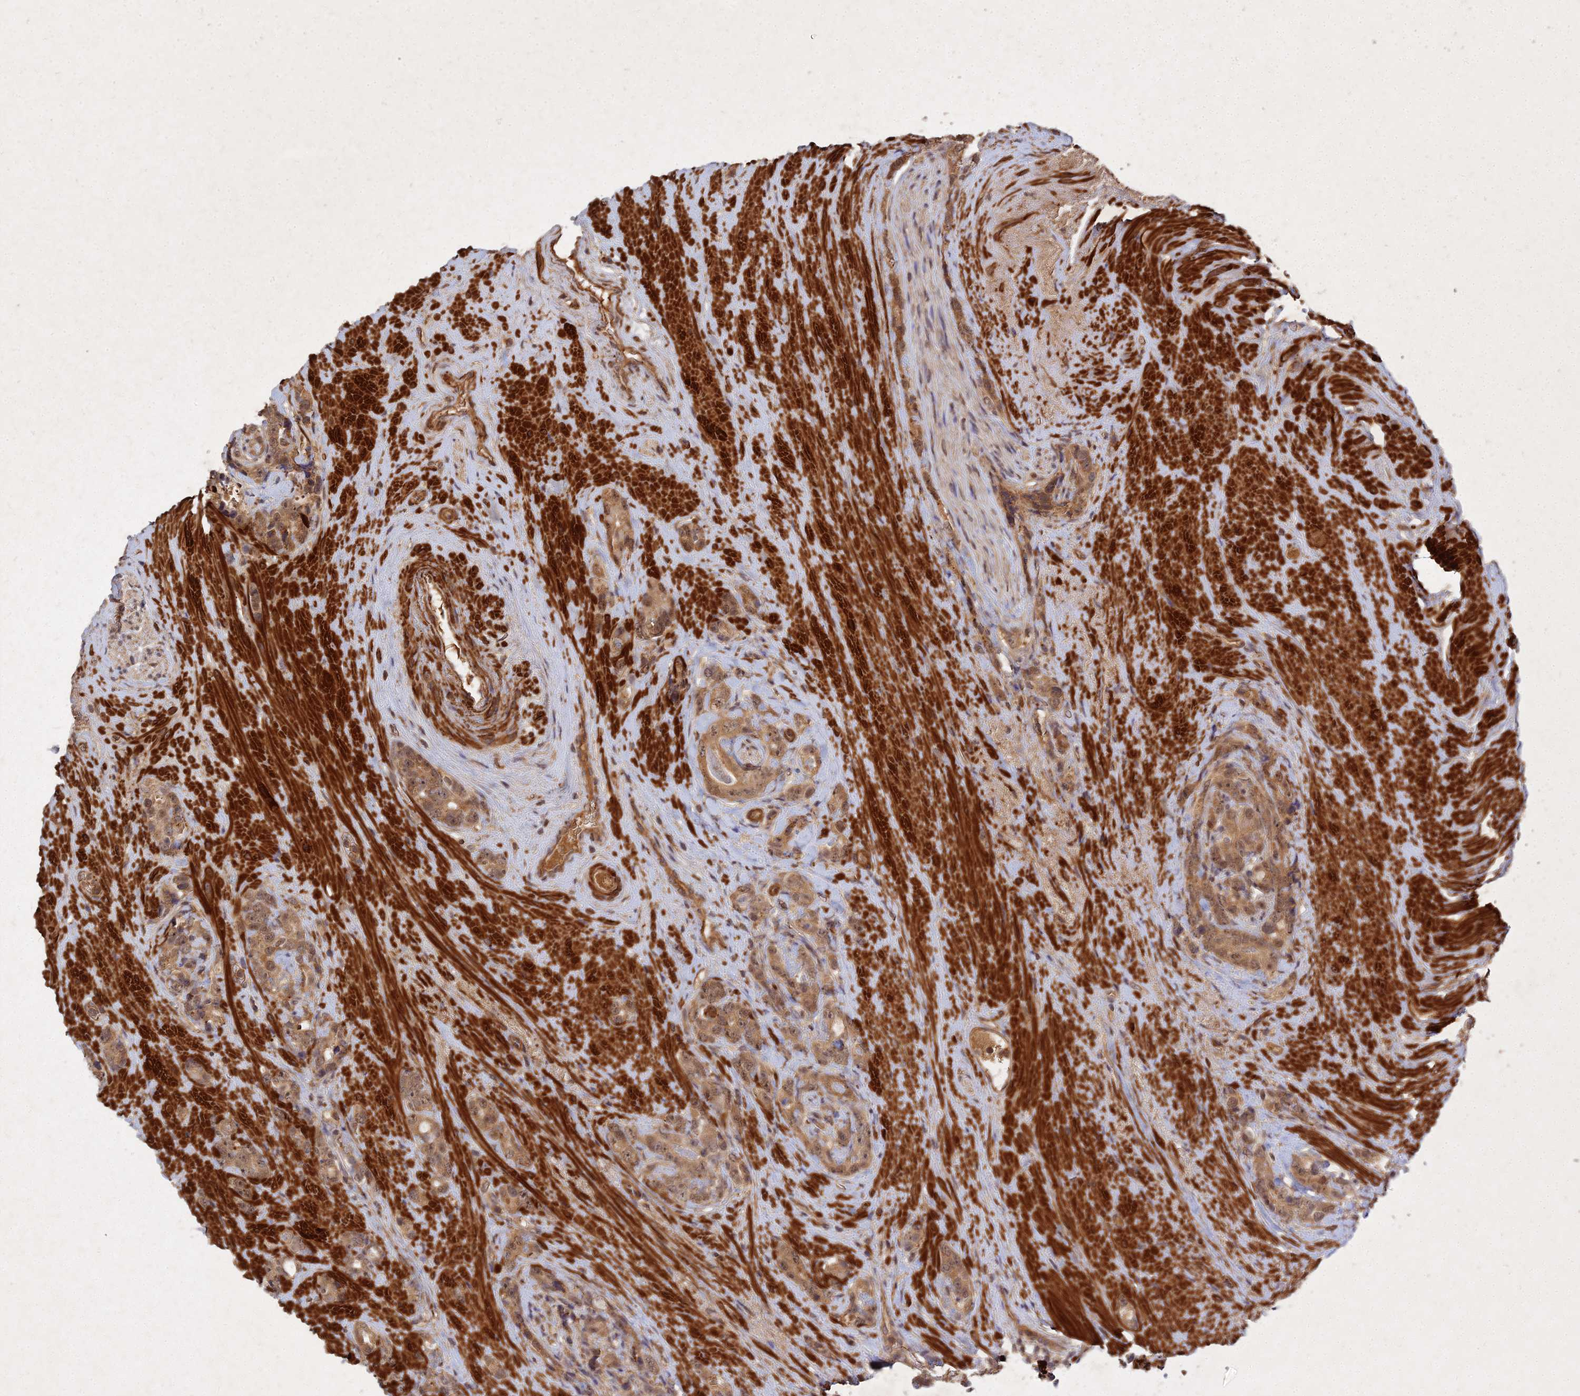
{"staining": {"intensity": "moderate", "quantity": ">75%", "location": "cytoplasmic/membranous,nuclear"}, "tissue": "prostate cancer", "cell_type": "Tumor cells", "image_type": "cancer", "snomed": [{"axis": "morphology", "description": "Adenocarcinoma, High grade"}, {"axis": "topography", "description": "Prostate"}], "caption": "This is a histology image of immunohistochemistry (IHC) staining of prostate cancer (adenocarcinoma (high-grade)), which shows moderate staining in the cytoplasmic/membranous and nuclear of tumor cells.", "gene": "UBE2W", "patient": {"sex": "male", "age": 74}}